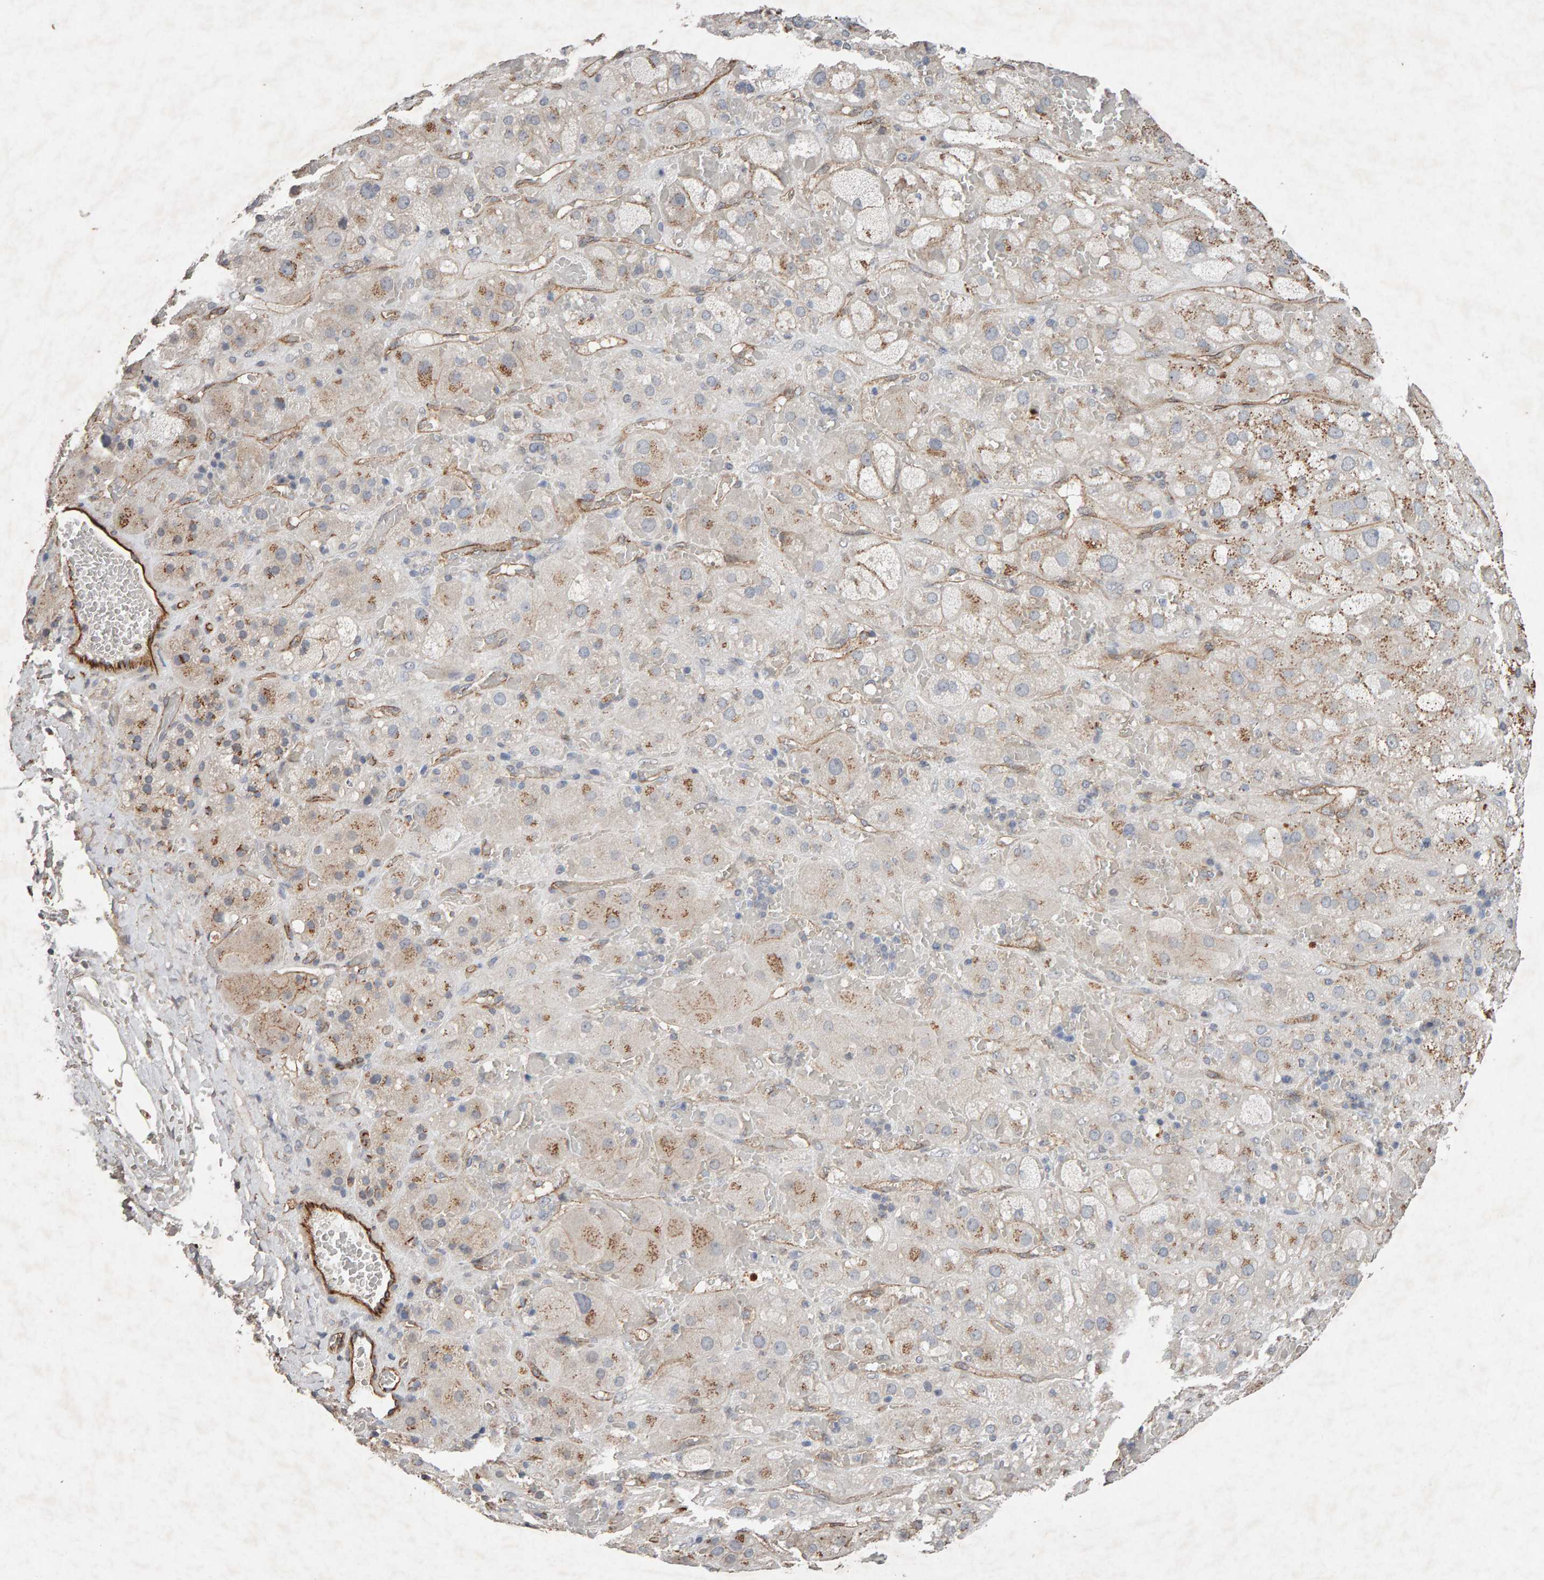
{"staining": {"intensity": "weak", "quantity": "25%-75%", "location": "cytoplasmic/membranous"}, "tissue": "adrenal gland", "cell_type": "Glandular cells", "image_type": "normal", "snomed": [{"axis": "morphology", "description": "Normal tissue, NOS"}, {"axis": "topography", "description": "Adrenal gland"}], "caption": "Immunohistochemical staining of benign human adrenal gland displays low levels of weak cytoplasmic/membranous positivity in approximately 25%-75% of glandular cells.", "gene": "PTPRM", "patient": {"sex": "female", "age": 47}}